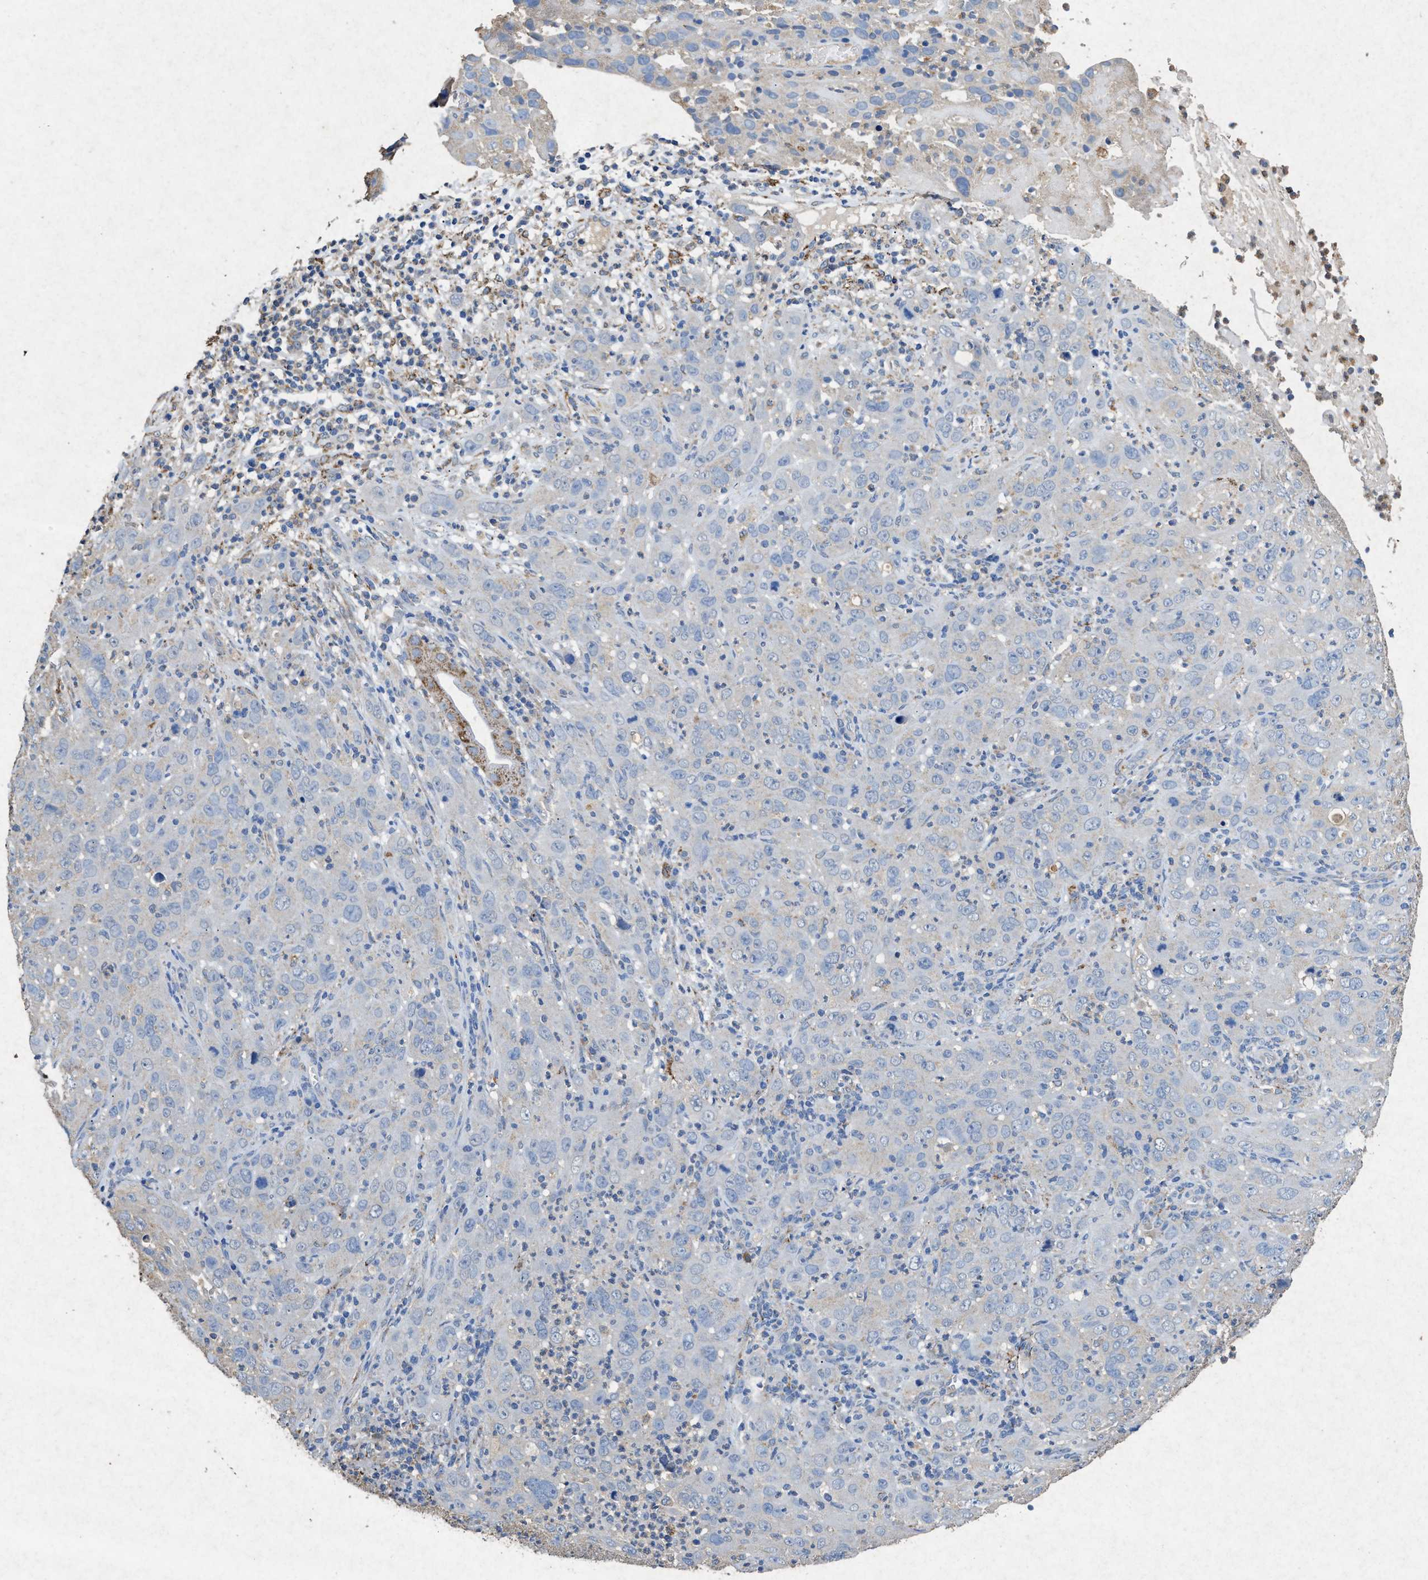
{"staining": {"intensity": "negative", "quantity": "none", "location": "none"}, "tissue": "cervical cancer", "cell_type": "Tumor cells", "image_type": "cancer", "snomed": [{"axis": "morphology", "description": "Squamous cell carcinoma, NOS"}, {"axis": "topography", "description": "Cervix"}], "caption": "Tumor cells are negative for brown protein staining in squamous cell carcinoma (cervical).", "gene": "CDK15", "patient": {"sex": "female", "age": 32}}